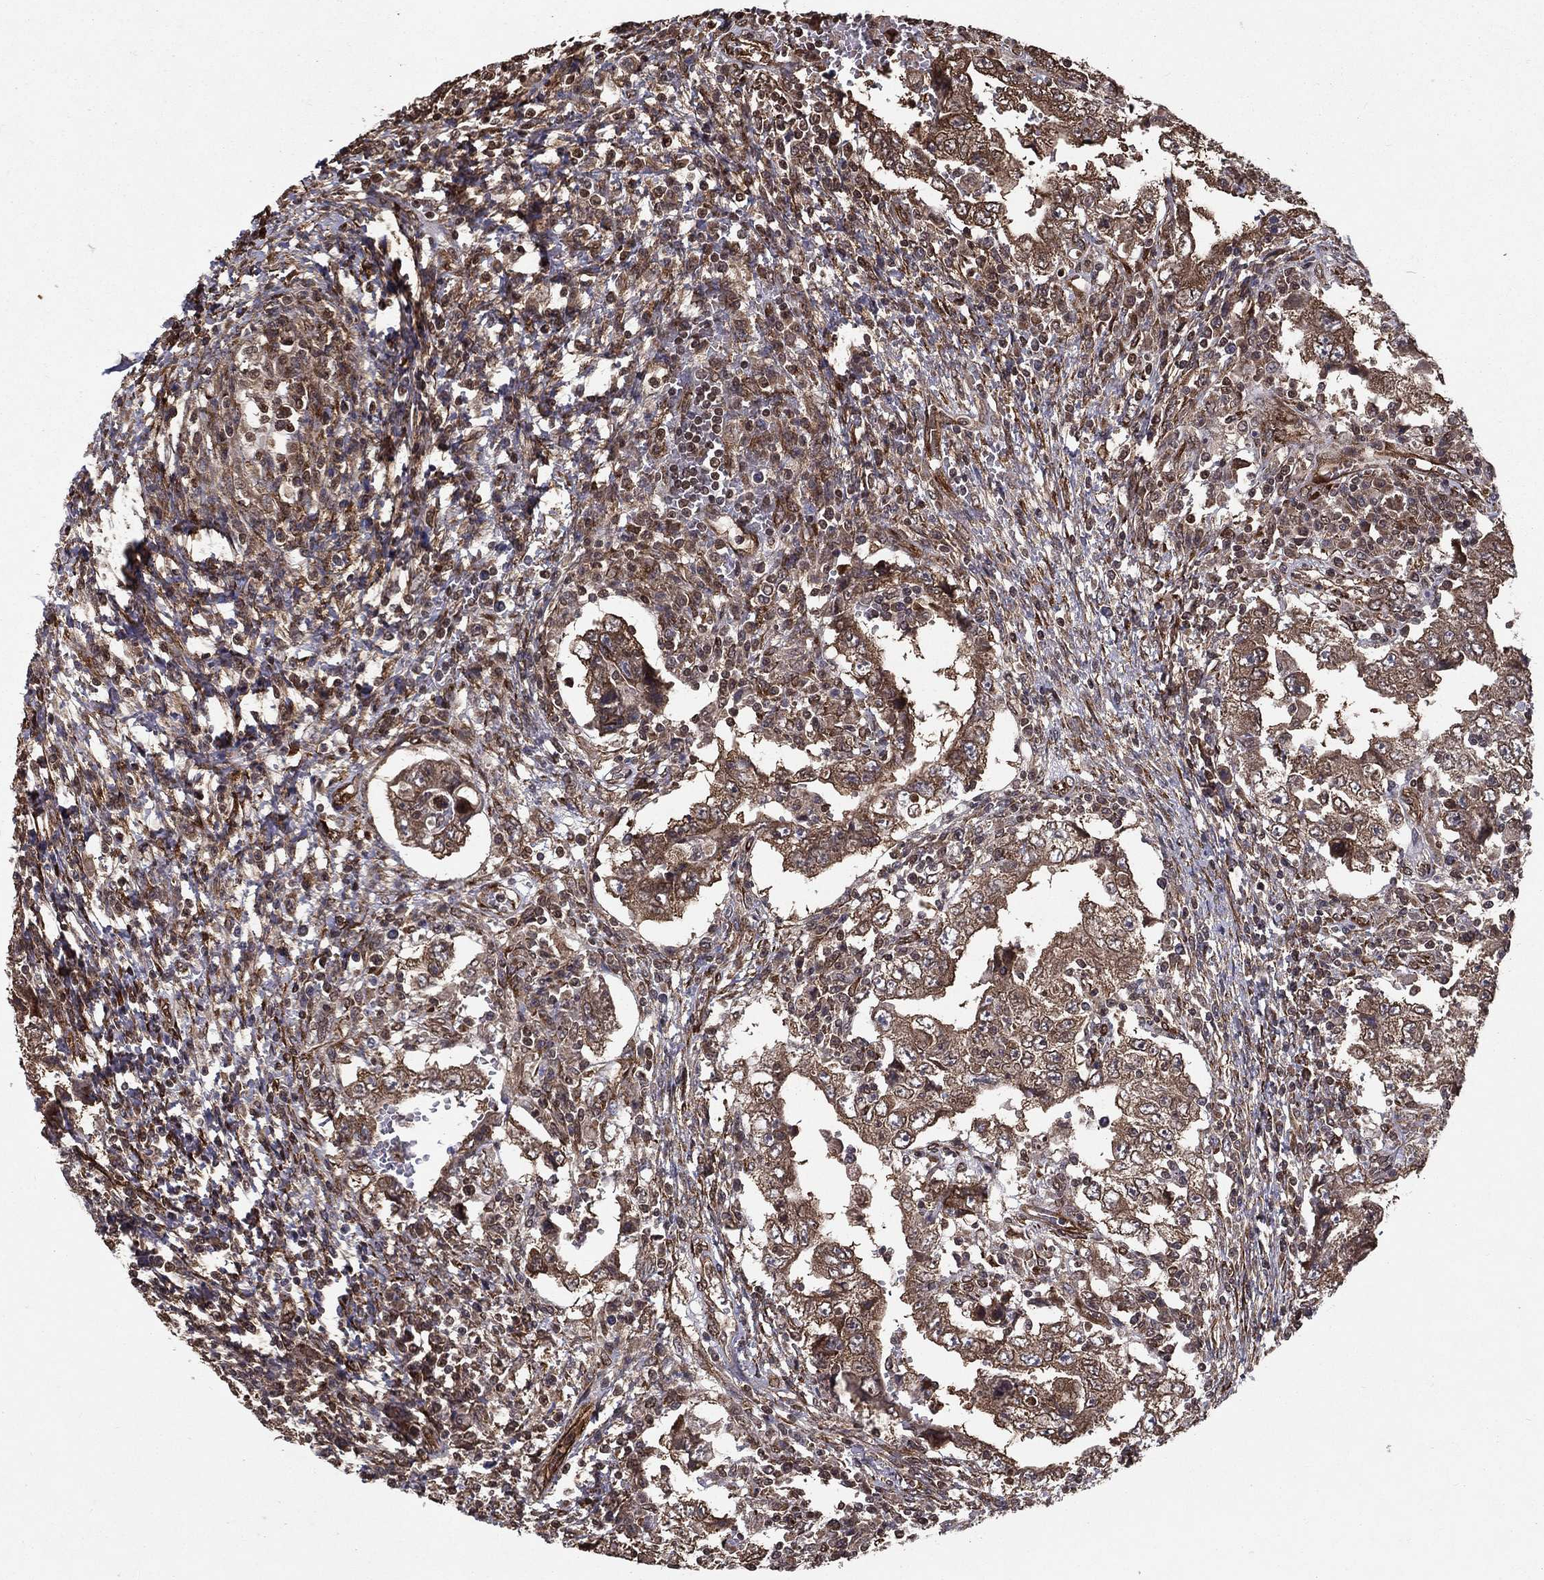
{"staining": {"intensity": "weak", "quantity": ">75%", "location": "cytoplasmic/membranous"}, "tissue": "testis cancer", "cell_type": "Tumor cells", "image_type": "cancer", "snomed": [{"axis": "morphology", "description": "Carcinoma, Embryonal, NOS"}, {"axis": "topography", "description": "Testis"}], "caption": "Testis cancer (embryonal carcinoma) stained with a brown dye demonstrates weak cytoplasmic/membranous positive staining in approximately >75% of tumor cells.", "gene": "CERS2", "patient": {"sex": "male", "age": 26}}